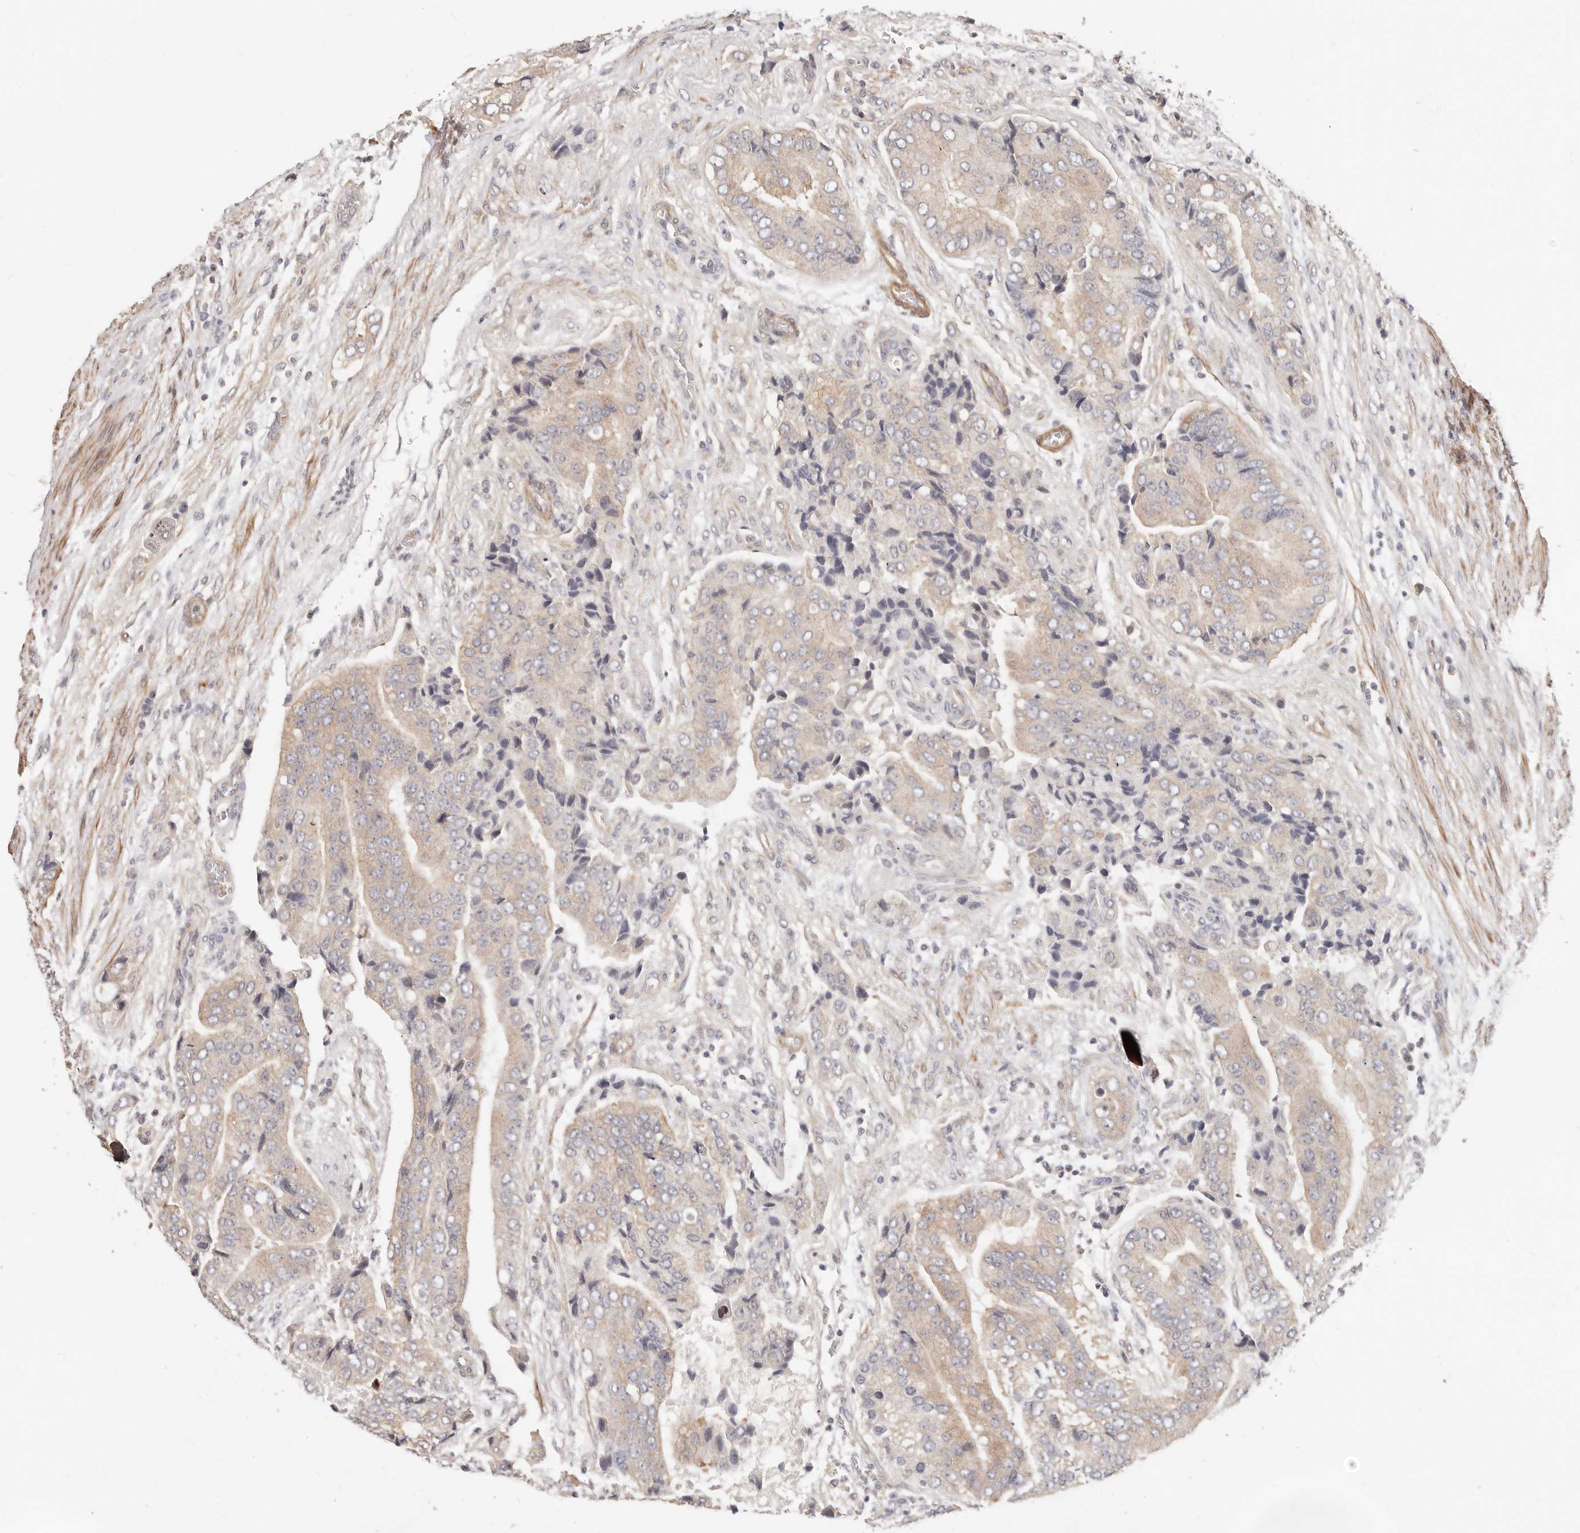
{"staining": {"intensity": "weak", "quantity": "25%-75%", "location": "cytoplasmic/membranous"}, "tissue": "prostate cancer", "cell_type": "Tumor cells", "image_type": "cancer", "snomed": [{"axis": "morphology", "description": "Adenocarcinoma, High grade"}, {"axis": "topography", "description": "Prostate"}], "caption": "Immunohistochemical staining of human adenocarcinoma (high-grade) (prostate) displays weak cytoplasmic/membranous protein staining in approximately 25%-75% of tumor cells. (DAB (3,3'-diaminobenzidine) IHC with brightfield microscopy, high magnification).", "gene": "ZRANB1", "patient": {"sex": "male", "age": 70}}